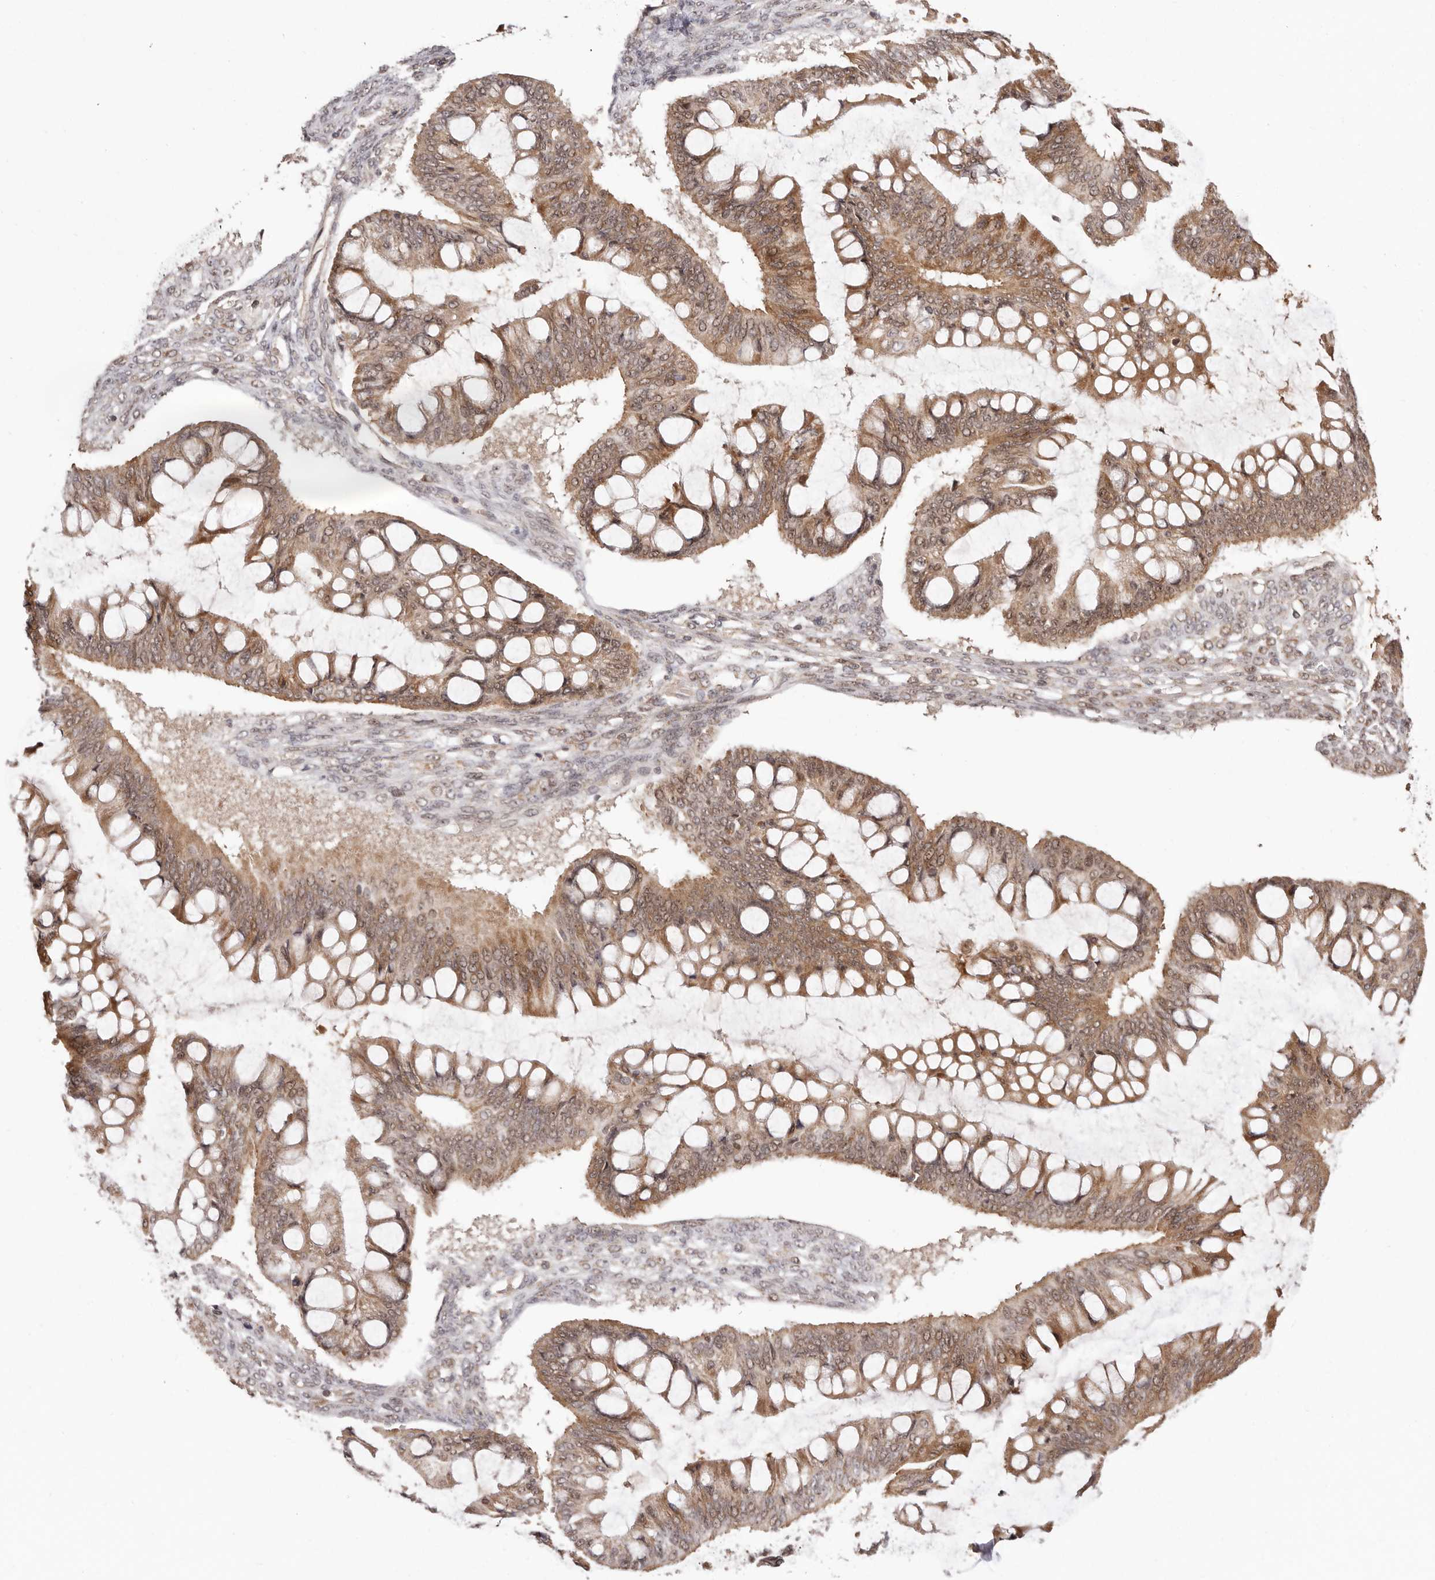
{"staining": {"intensity": "moderate", "quantity": ">75%", "location": "cytoplasmic/membranous,nuclear"}, "tissue": "ovarian cancer", "cell_type": "Tumor cells", "image_type": "cancer", "snomed": [{"axis": "morphology", "description": "Cystadenocarcinoma, mucinous, NOS"}, {"axis": "topography", "description": "Ovary"}], "caption": "Ovarian cancer stained with IHC displays moderate cytoplasmic/membranous and nuclear staining in approximately >75% of tumor cells. (brown staining indicates protein expression, while blue staining denotes nuclei).", "gene": "MED8", "patient": {"sex": "female", "age": 73}}